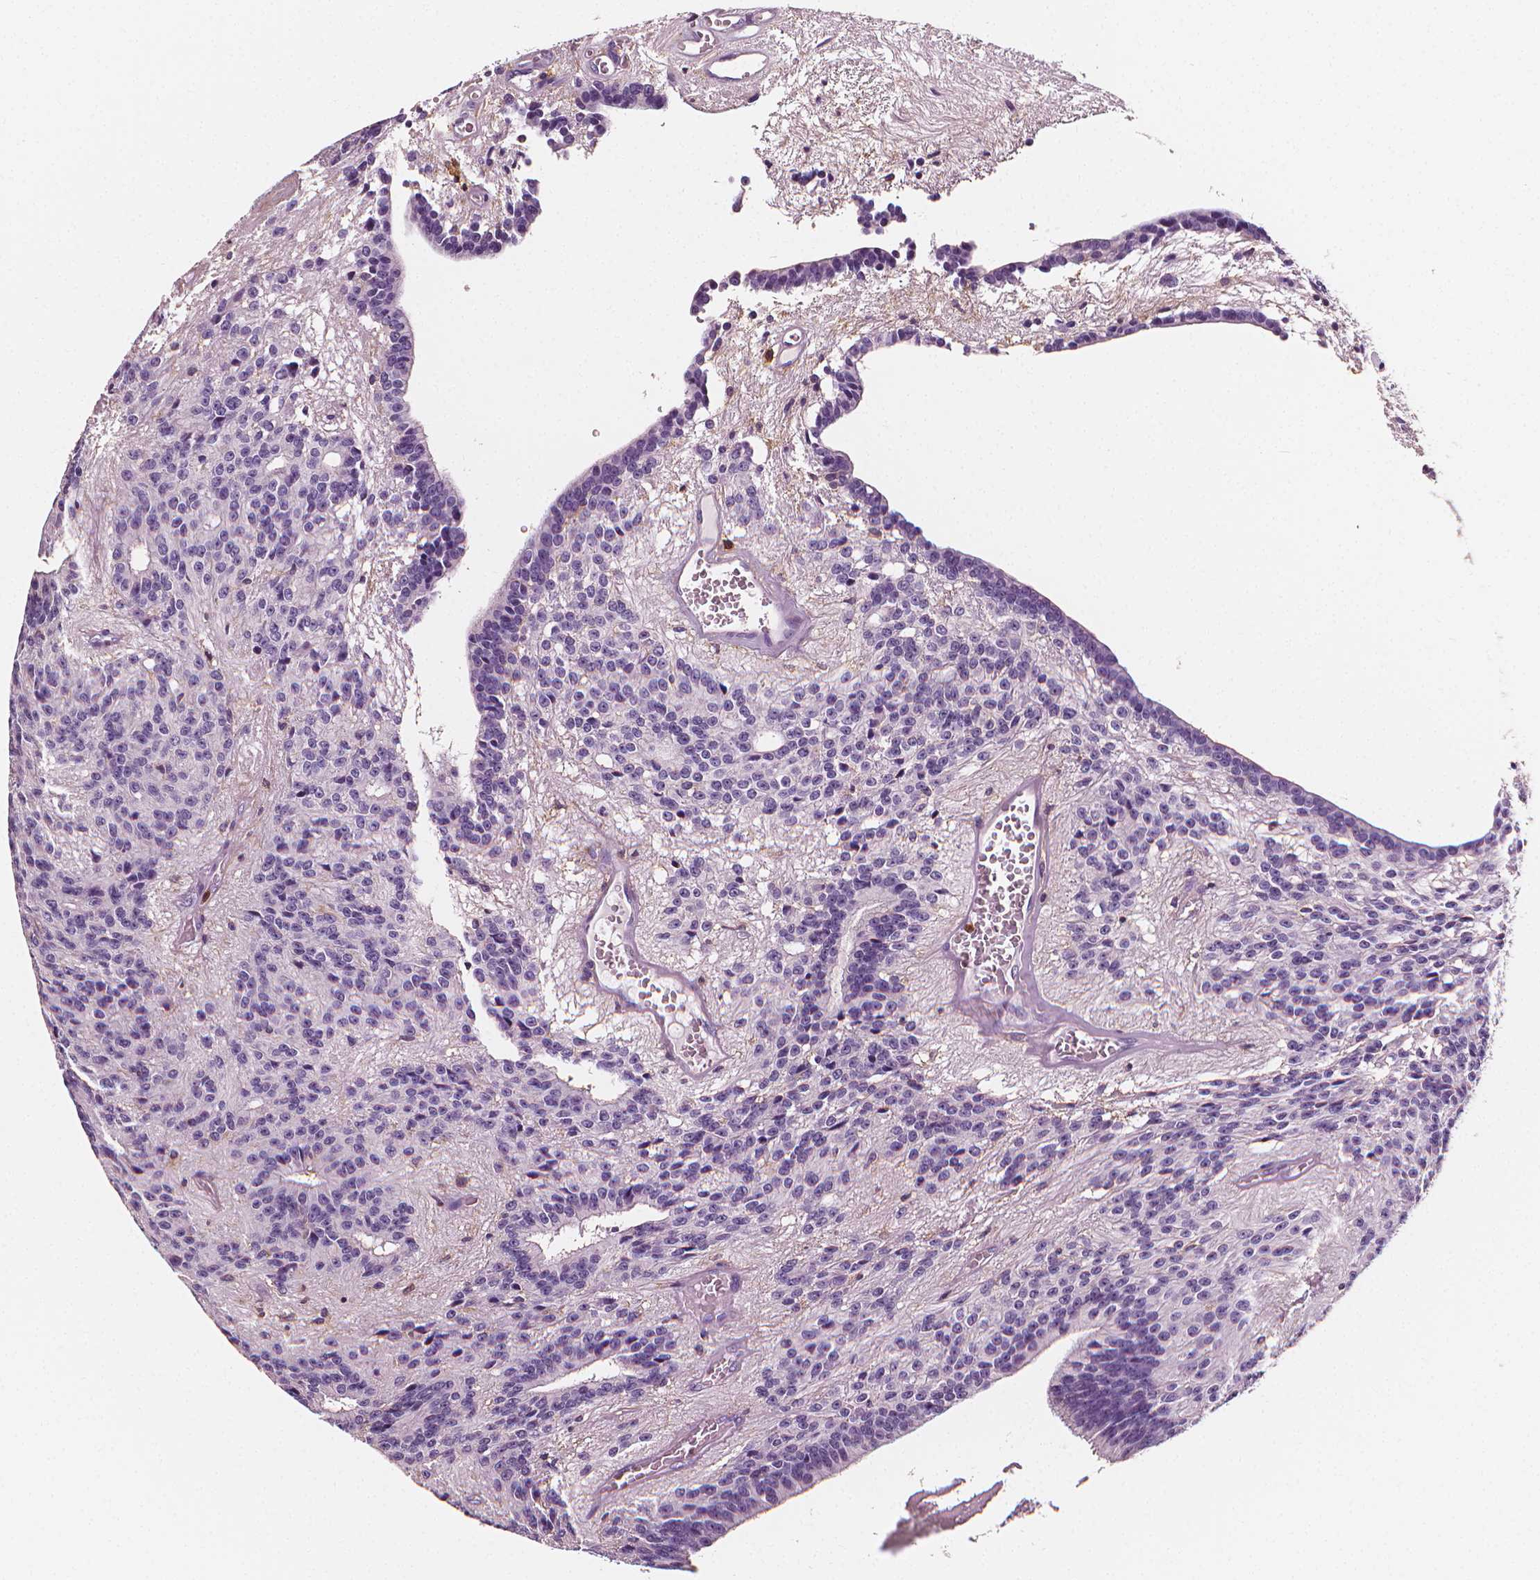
{"staining": {"intensity": "negative", "quantity": "none", "location": "none"}, "tissue": "glioma", "cell_type": "Tumor cells", "image_type": "cancer", "snomed": [{"axis": "morphology", "description": "Glioma, malignant, Low grade"}, {"axis": "topography", "description": "Brain"}], "caption": "Immunohistochemistry photomicrograph of neoplastic tissue: human glioma stained with DAB exhibits no significant protein staining in tumor cells.", "gene": "PTPRC", "patient": {"sex": "male", "age": 31}}